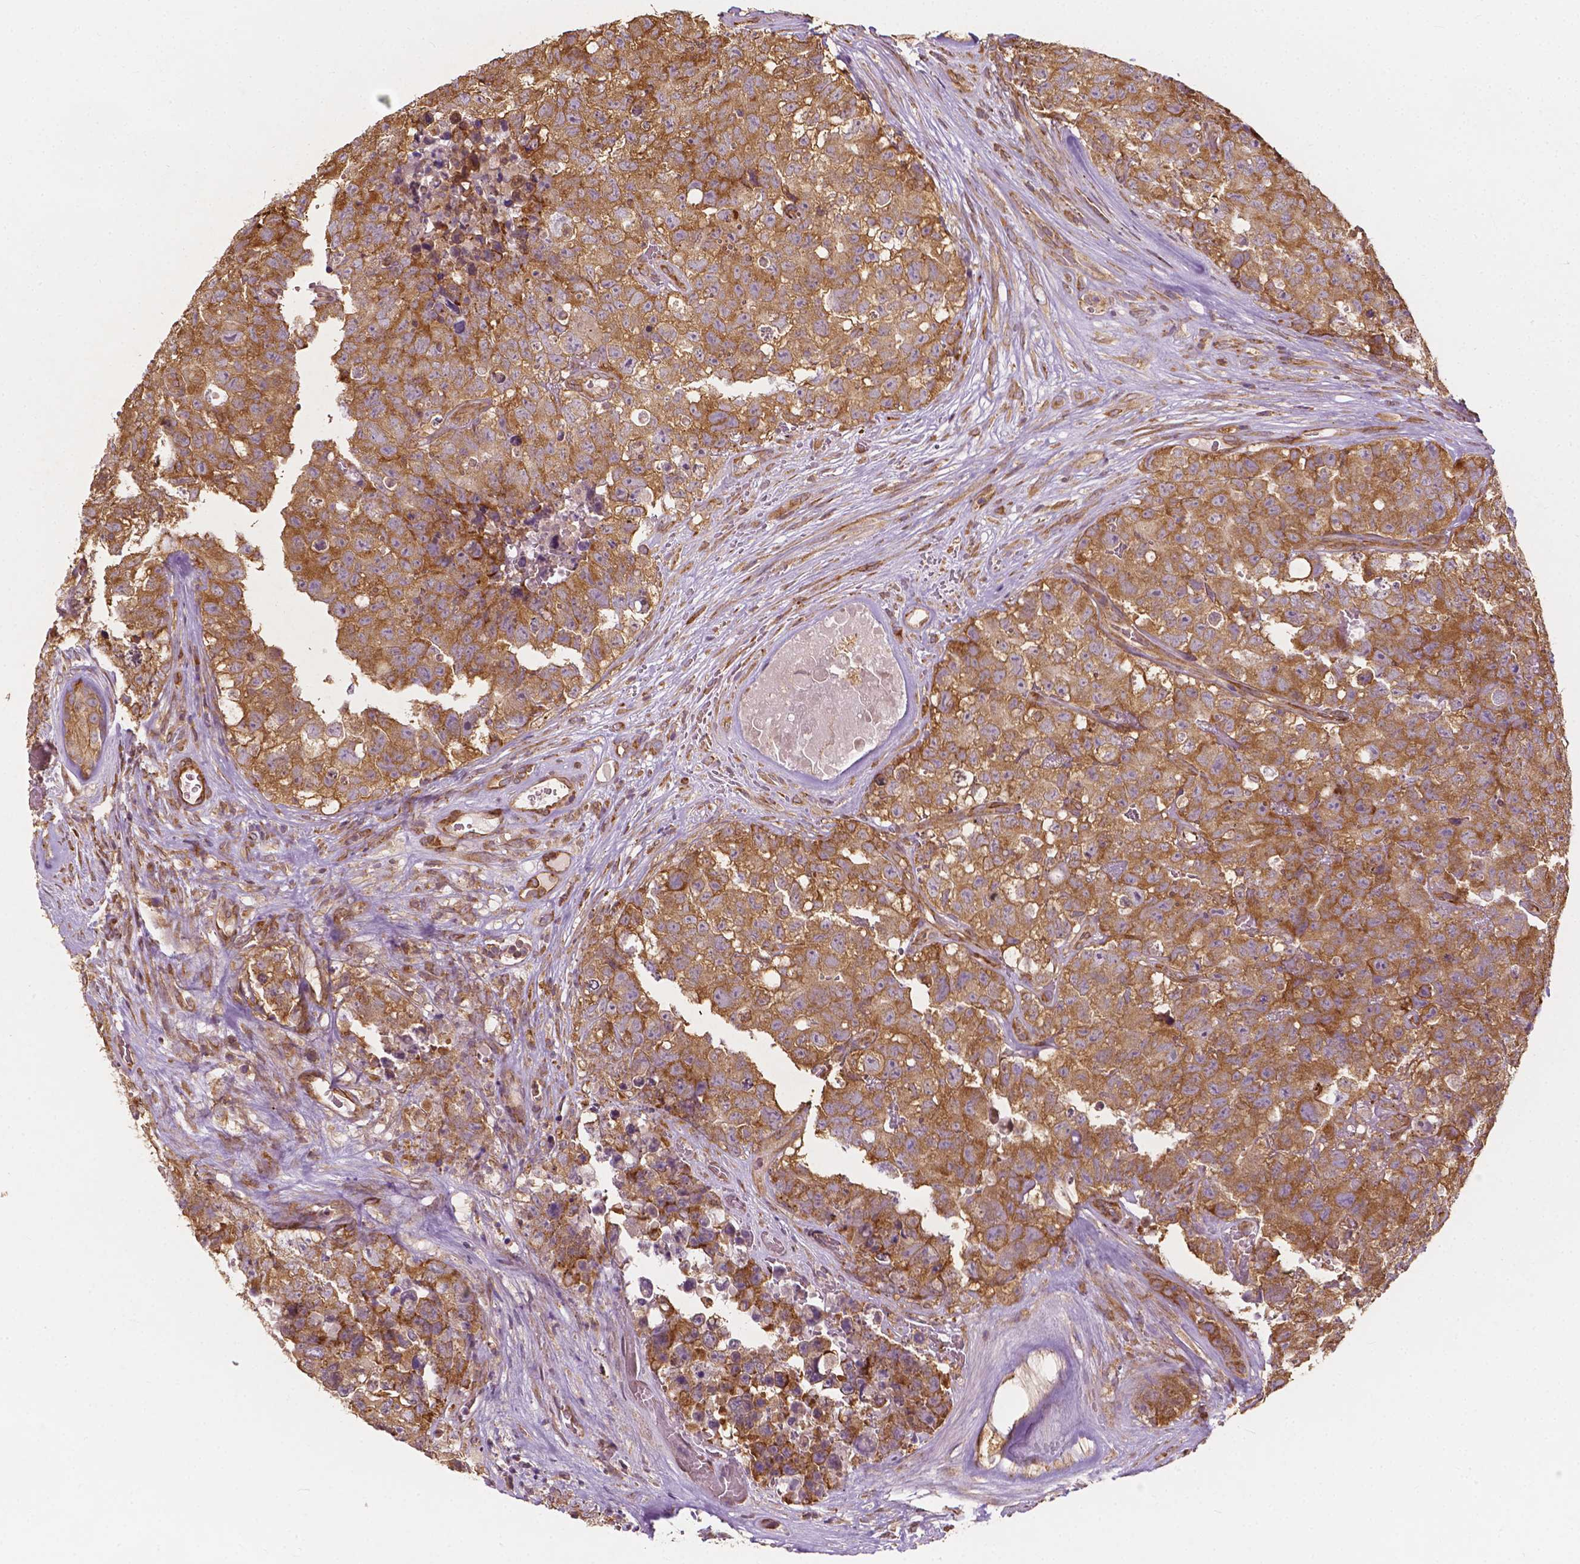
{"staining": {"intensity": "moderate", "quantity": ">75%", "location": "cytoplasmic/membranous"}, "tissue": "testis cancer", "cell_type": "Tumor cells", "image_type": "cancer", "snomed": [{"axis": "morphology", "description": "Carcinoma, Embryonal, NOS"}, {"axis": "topography", "description": "Testis"}], "caption": "Immunohistochemistry (IHC) of human testis embryonal carcinoma shows medium levels of moderate cytoplasmic/membranous positivity in about >75% of tumor cells.", "gene": "G3BP1", "patient": {"sex": "male", "age": 18}}